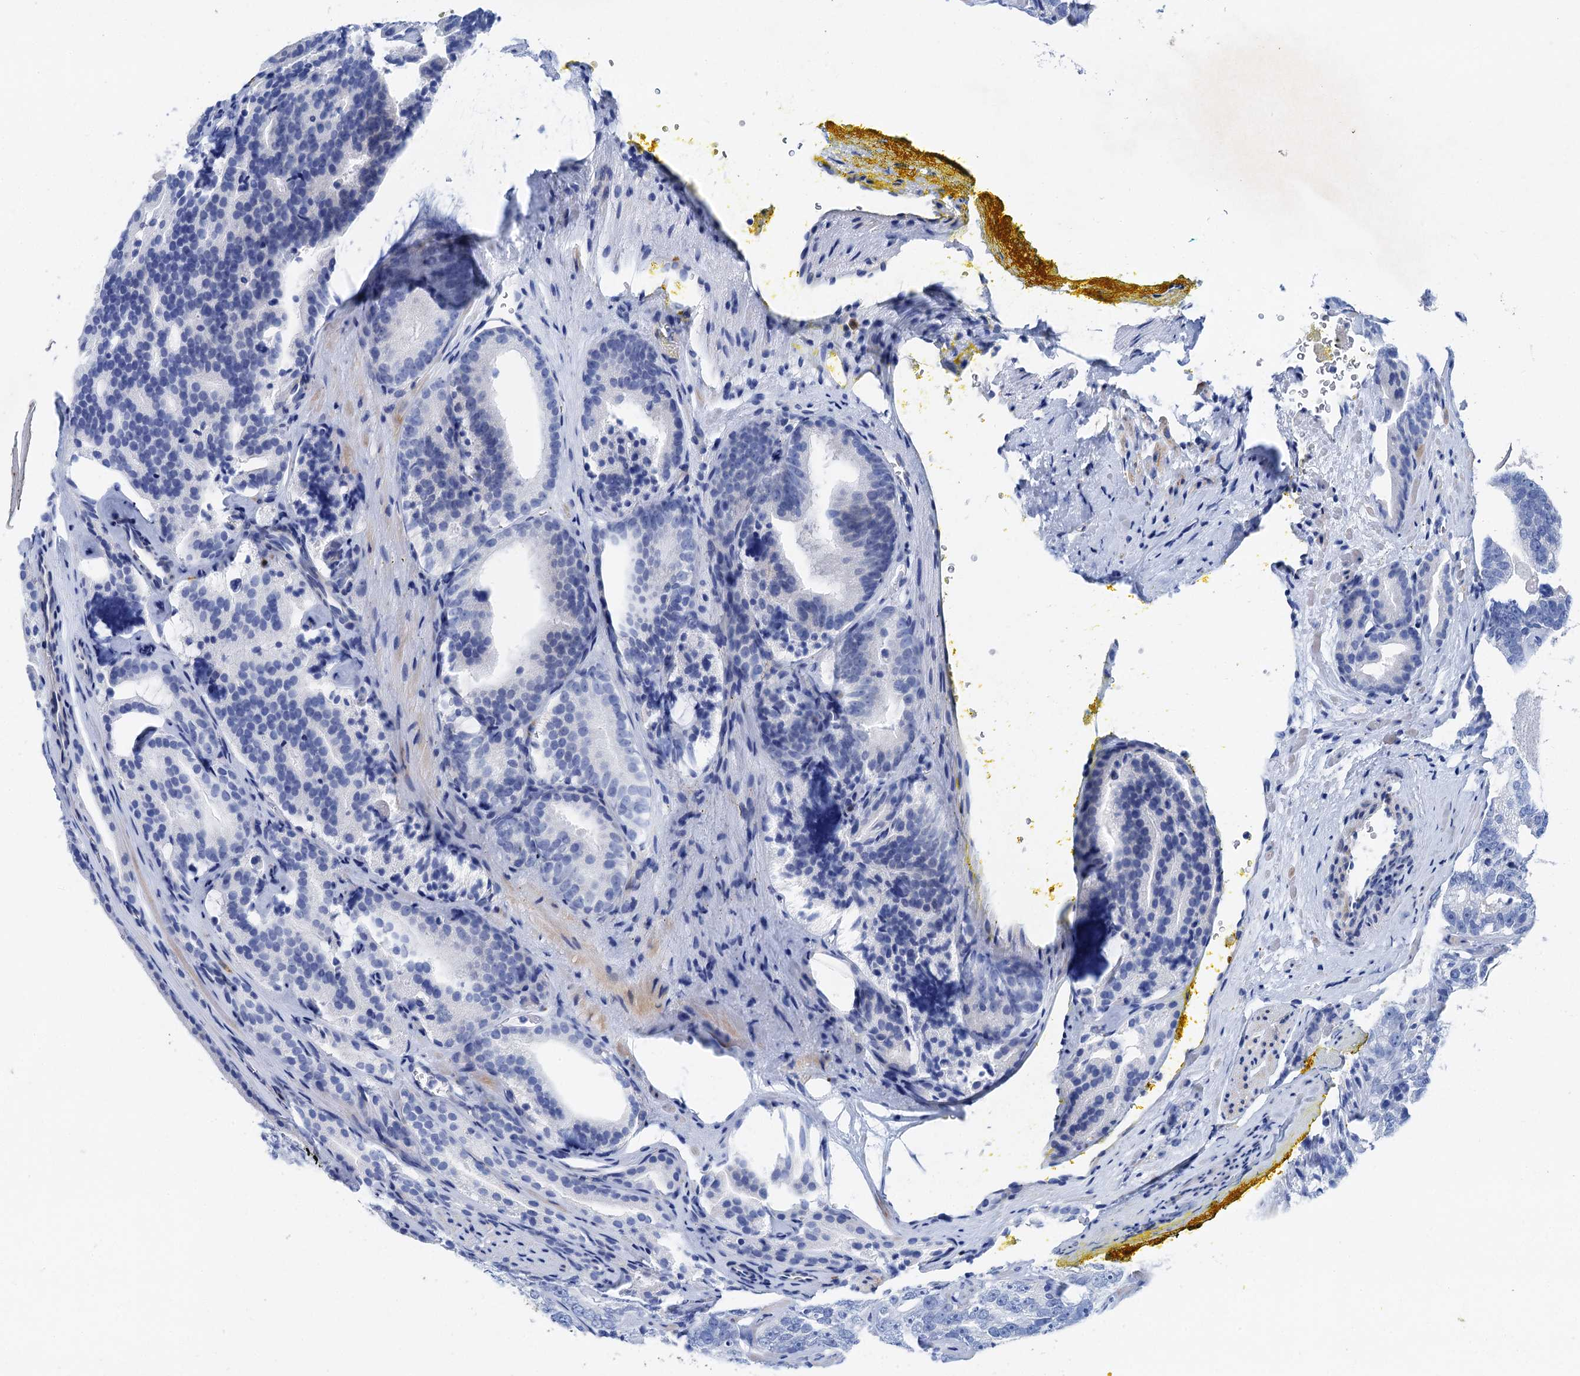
{"staining": {"intensity": "negative", "quantity": "none", "location": "none"}, "tissue": "prostate cancer", "cell_type": "Tumor cells", "image_type": "cancer", "snomed": [{"axis": "morphology", "description": "Adenocarcinoma, High grade"}, {"axis": "topography", "description": "Prostate"}], "caption": "There is no significant positivity in tumor cells of prostate cancer.", "gene": "NLRP10", "patient": {"sex": "male", "age": 57}}